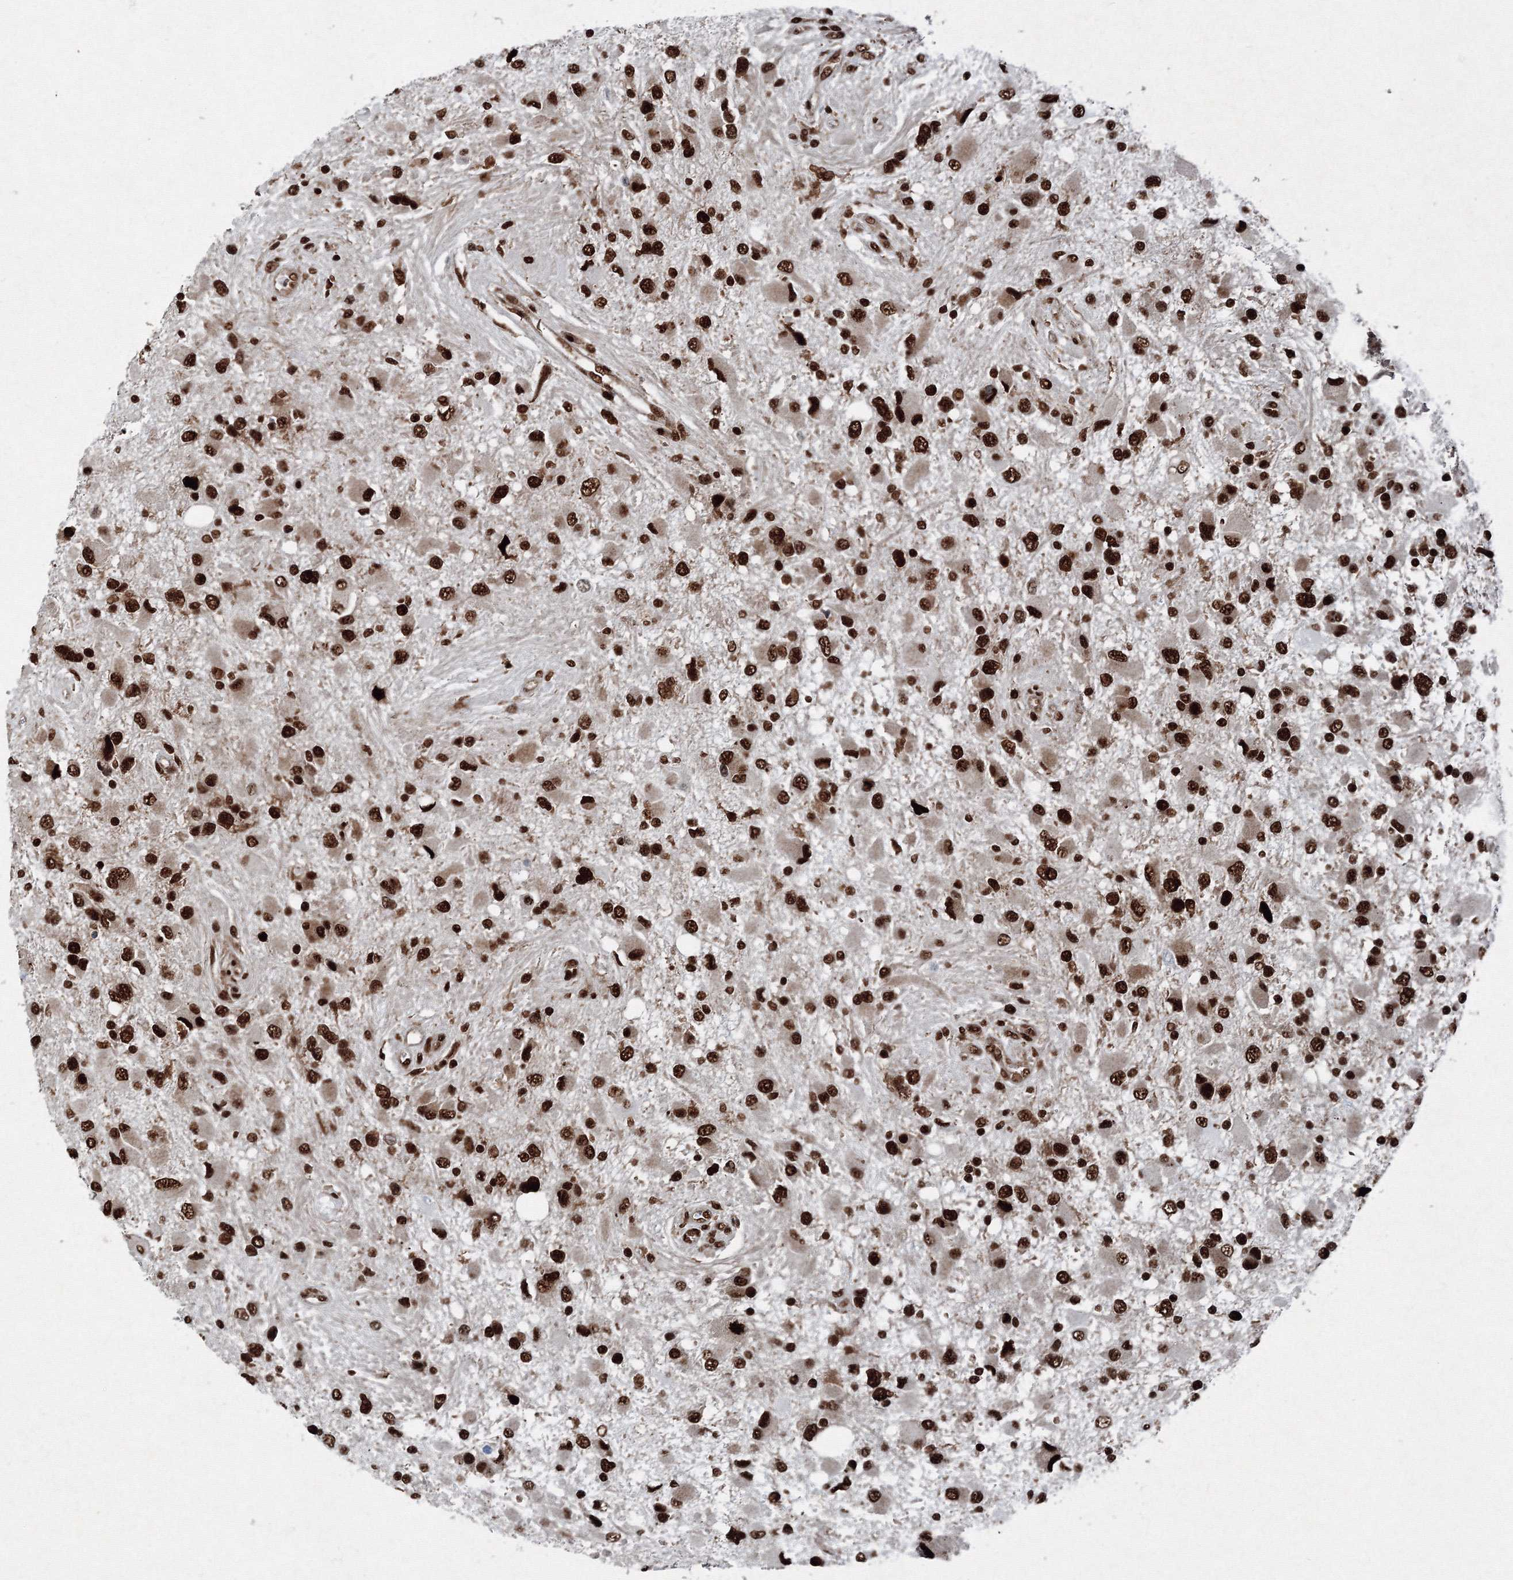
{"staining": {"intensity": "strong", "quantity": ">75%", "location": "nuclear"}, "tissue": "glioma", "cell_type": "Tumor cells", "image_type": "cancer", "snomed": [{"axis": "morphology", "description": "Glioma, malignant, High grade"}, {"axis": "topography", "description": "Brain"}], "caption": "An immunohistochemistry (IHC) photomicrograph of neoplastic tissue is shown. Protein staining in brown highlights strong nuclear positivity in malignant high-grade glioma within tumor cells. (Brightfield microscopy of DAB IHC at high magnification).", "gene": "SNRPC", "patient": {"sex": "male", "age": 53}}